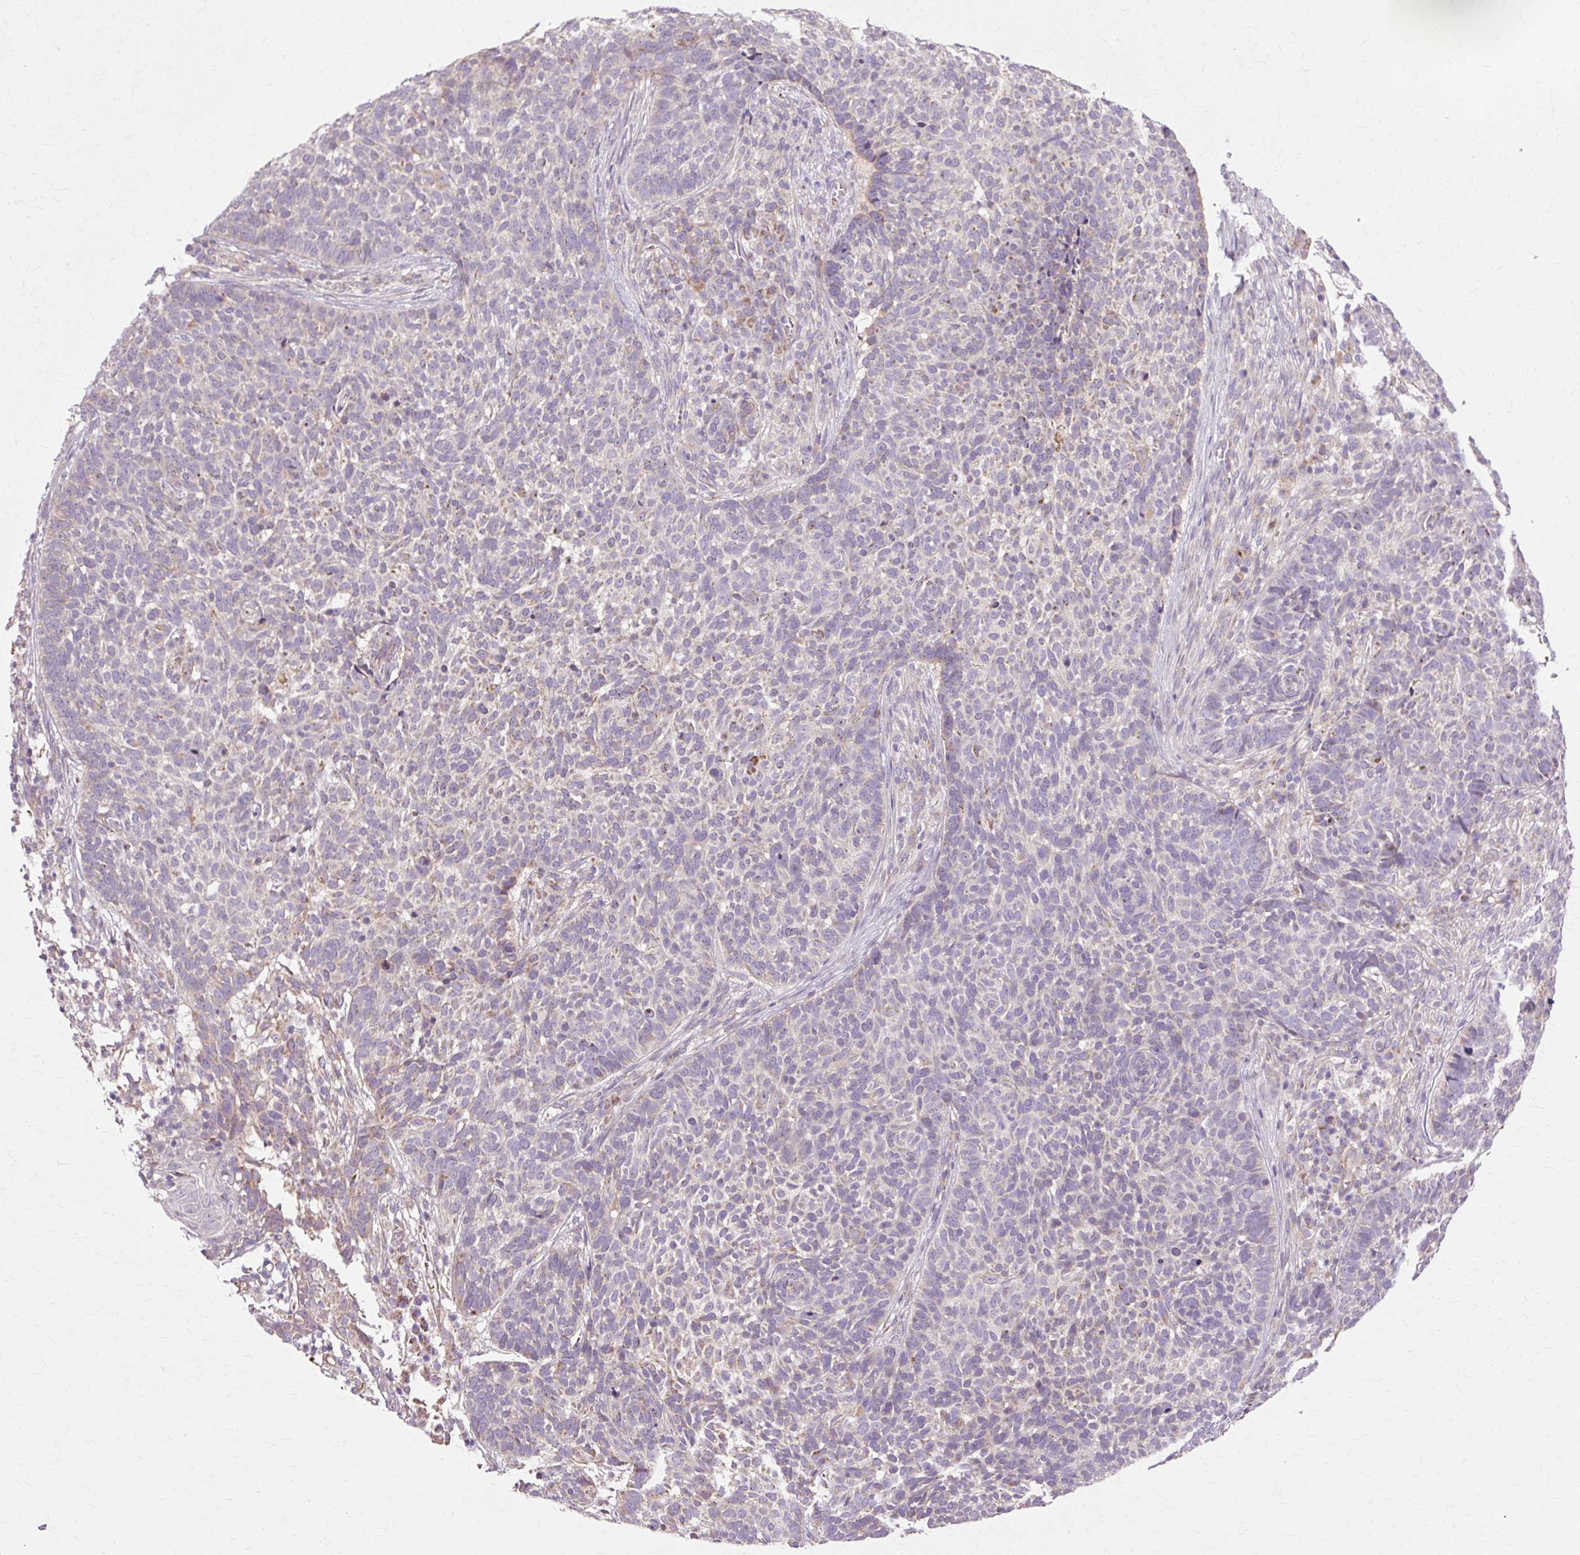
{"staining": {"intensity": "negative", "quantity": "none", "location": "none"}, "tissue": "skin cancer", "cell_type": "Tumor cells", "image_type": "cancer", "snomed": [{"axis": "morphology", "description": "Basal cell carcinoma"}, {"axis": "topography", "description": "Skin"}], "caption": "There is no significant expression in tumor cells of skin basal cell carcinoma.", "gene": "PDZD2", "patient": {"sex": "male", "age": 85}}